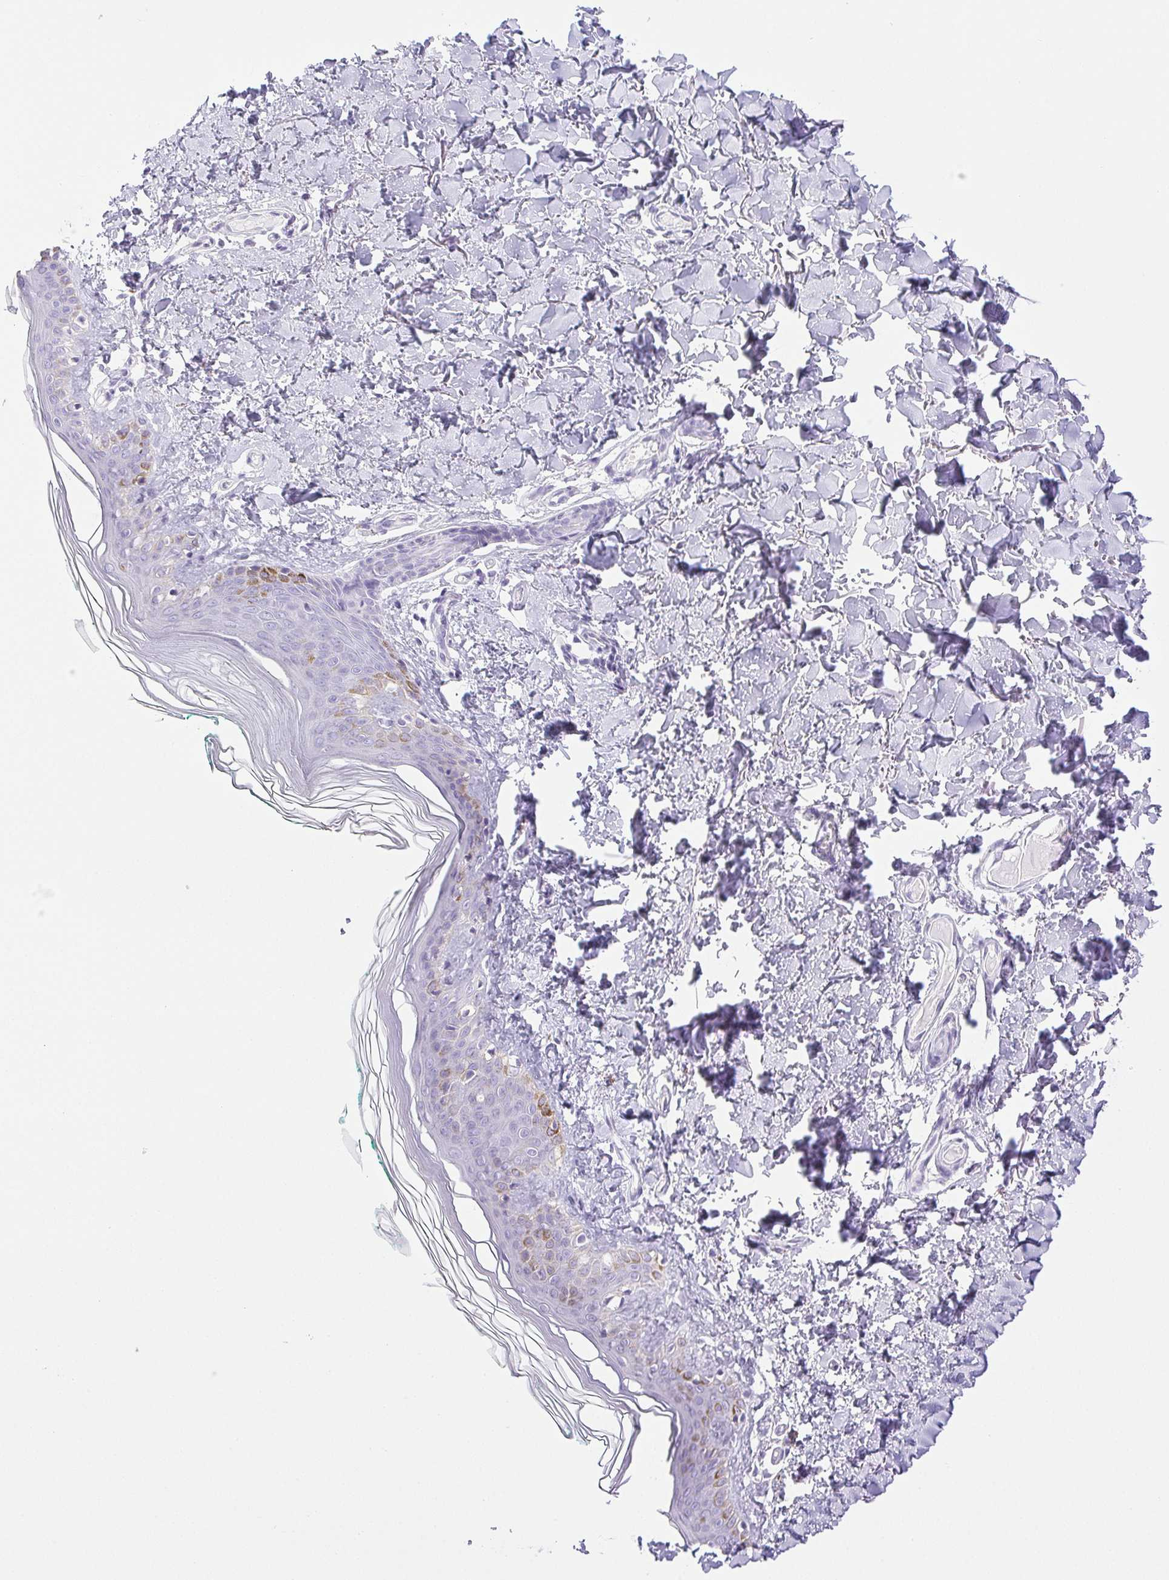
{"staining": {"intensity": "negative", "quantity": "none", "location": "none"}, "tissue": "skin", "cell_type": "Fibroblasts", "image_type": "normal", "snomed": [{"axis": "morphology", "description": "Normal tissue, NOS"}, {"axis": "topography", "description": "Skin"}, {"axis": "topography", "description": "Peripheral nerve tissue"}], "caption": "The image displays no significant positivity in fibroblasts of skin.", "gene": "HLA", "patient": {"sex": "female", "age": 45}}